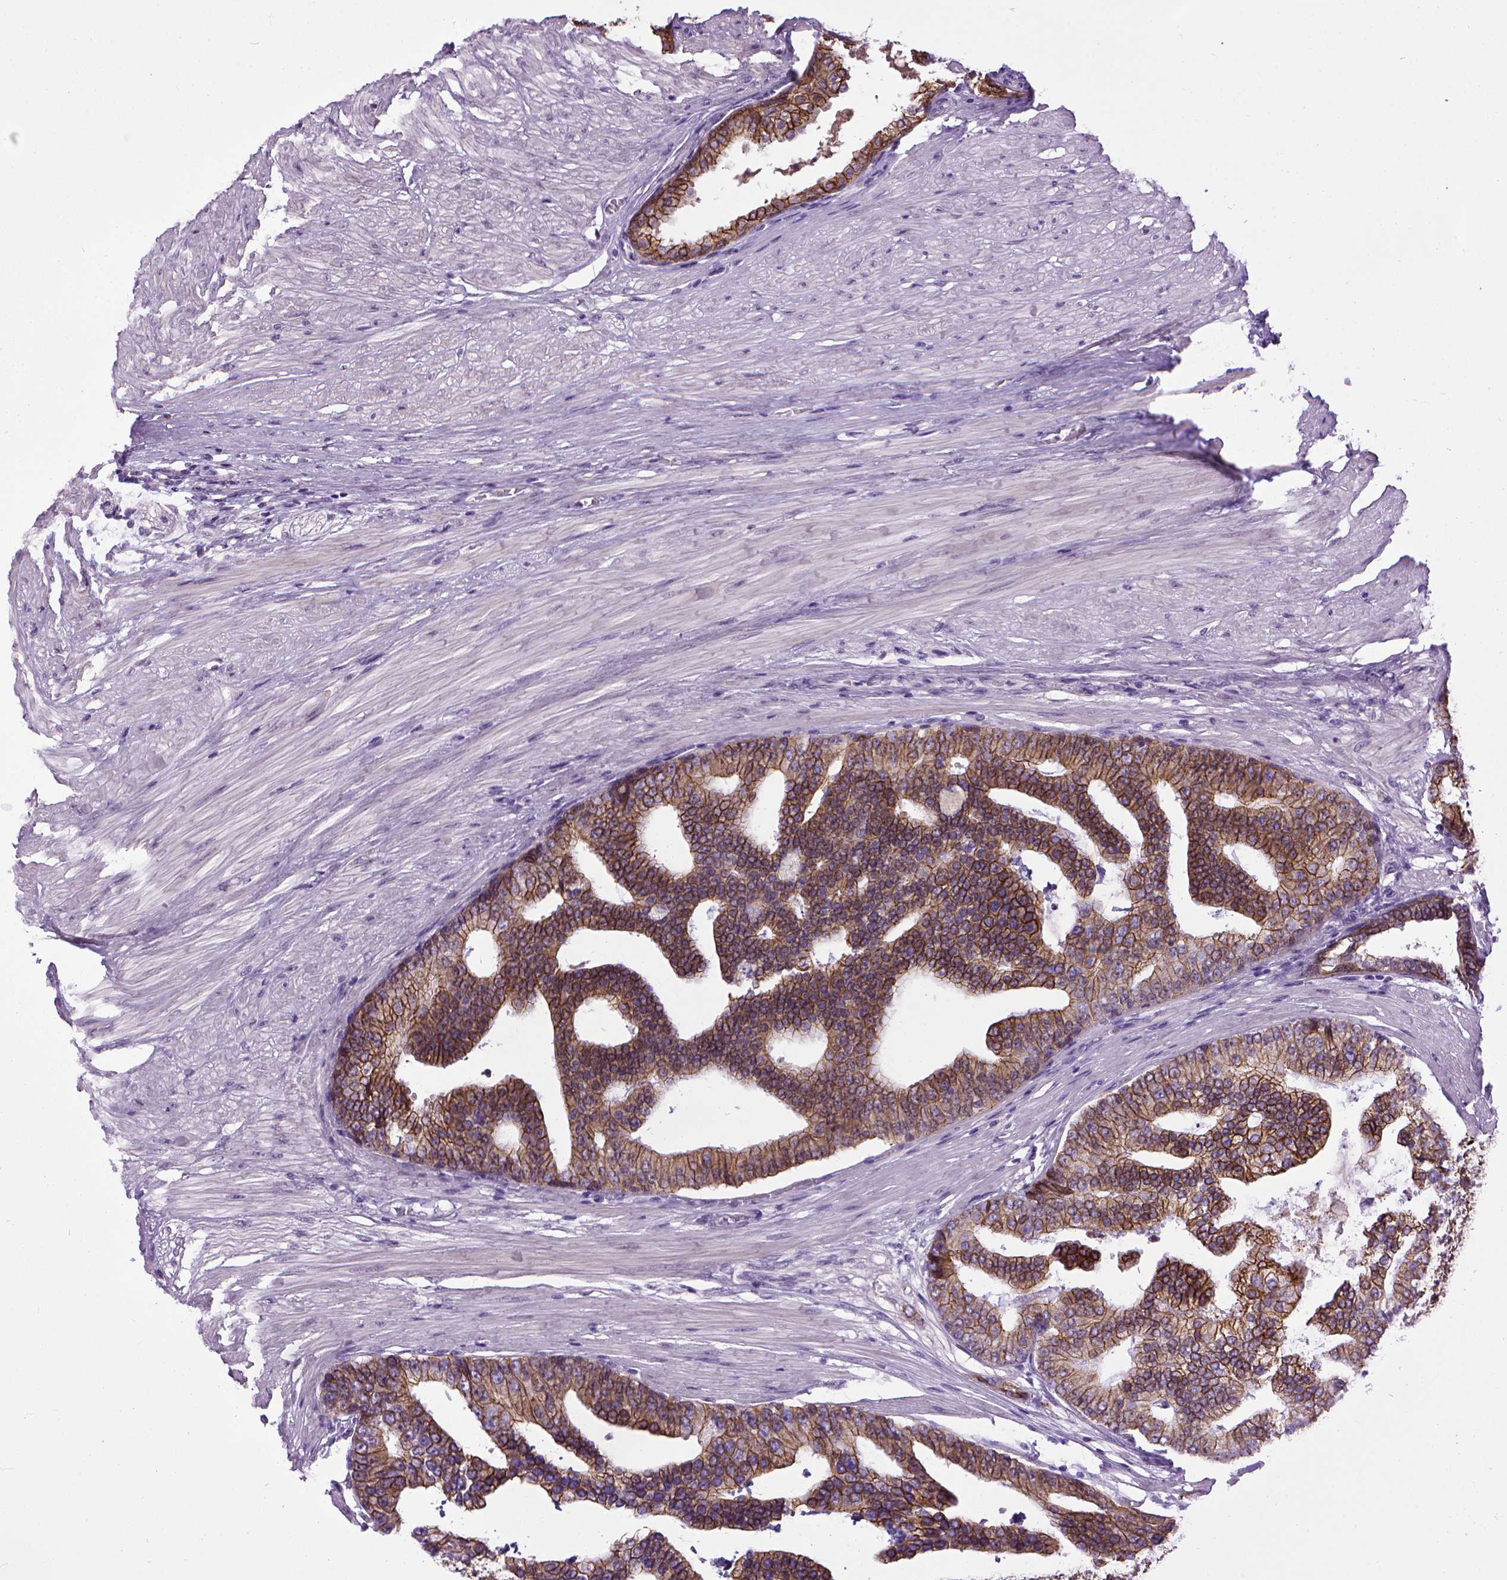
{"staining": {"intensity": "strong", "quantity": ">75%", "location": "cytoplasmic/membranous"}, "tissue": "prostate cancer", "cell_type": "Tumor cells", "image_type": "cancer", "snomed": [{"axis": "morphology", "description": "Adenocarcinoma, NOS"}, {"axis": "topography", "description": "Prostate and seminal vesicle, NOS"}, {"axis": "topography", "description": "Prostate"}], "caption": "Prostate adenocarcinoma stained with a brown dye displays strong cytoplasmic/membranous positive staining in approximately >75% of tumor cells.", "gene": "CDH1", "patient": {"sex": "male", "age": 44}}